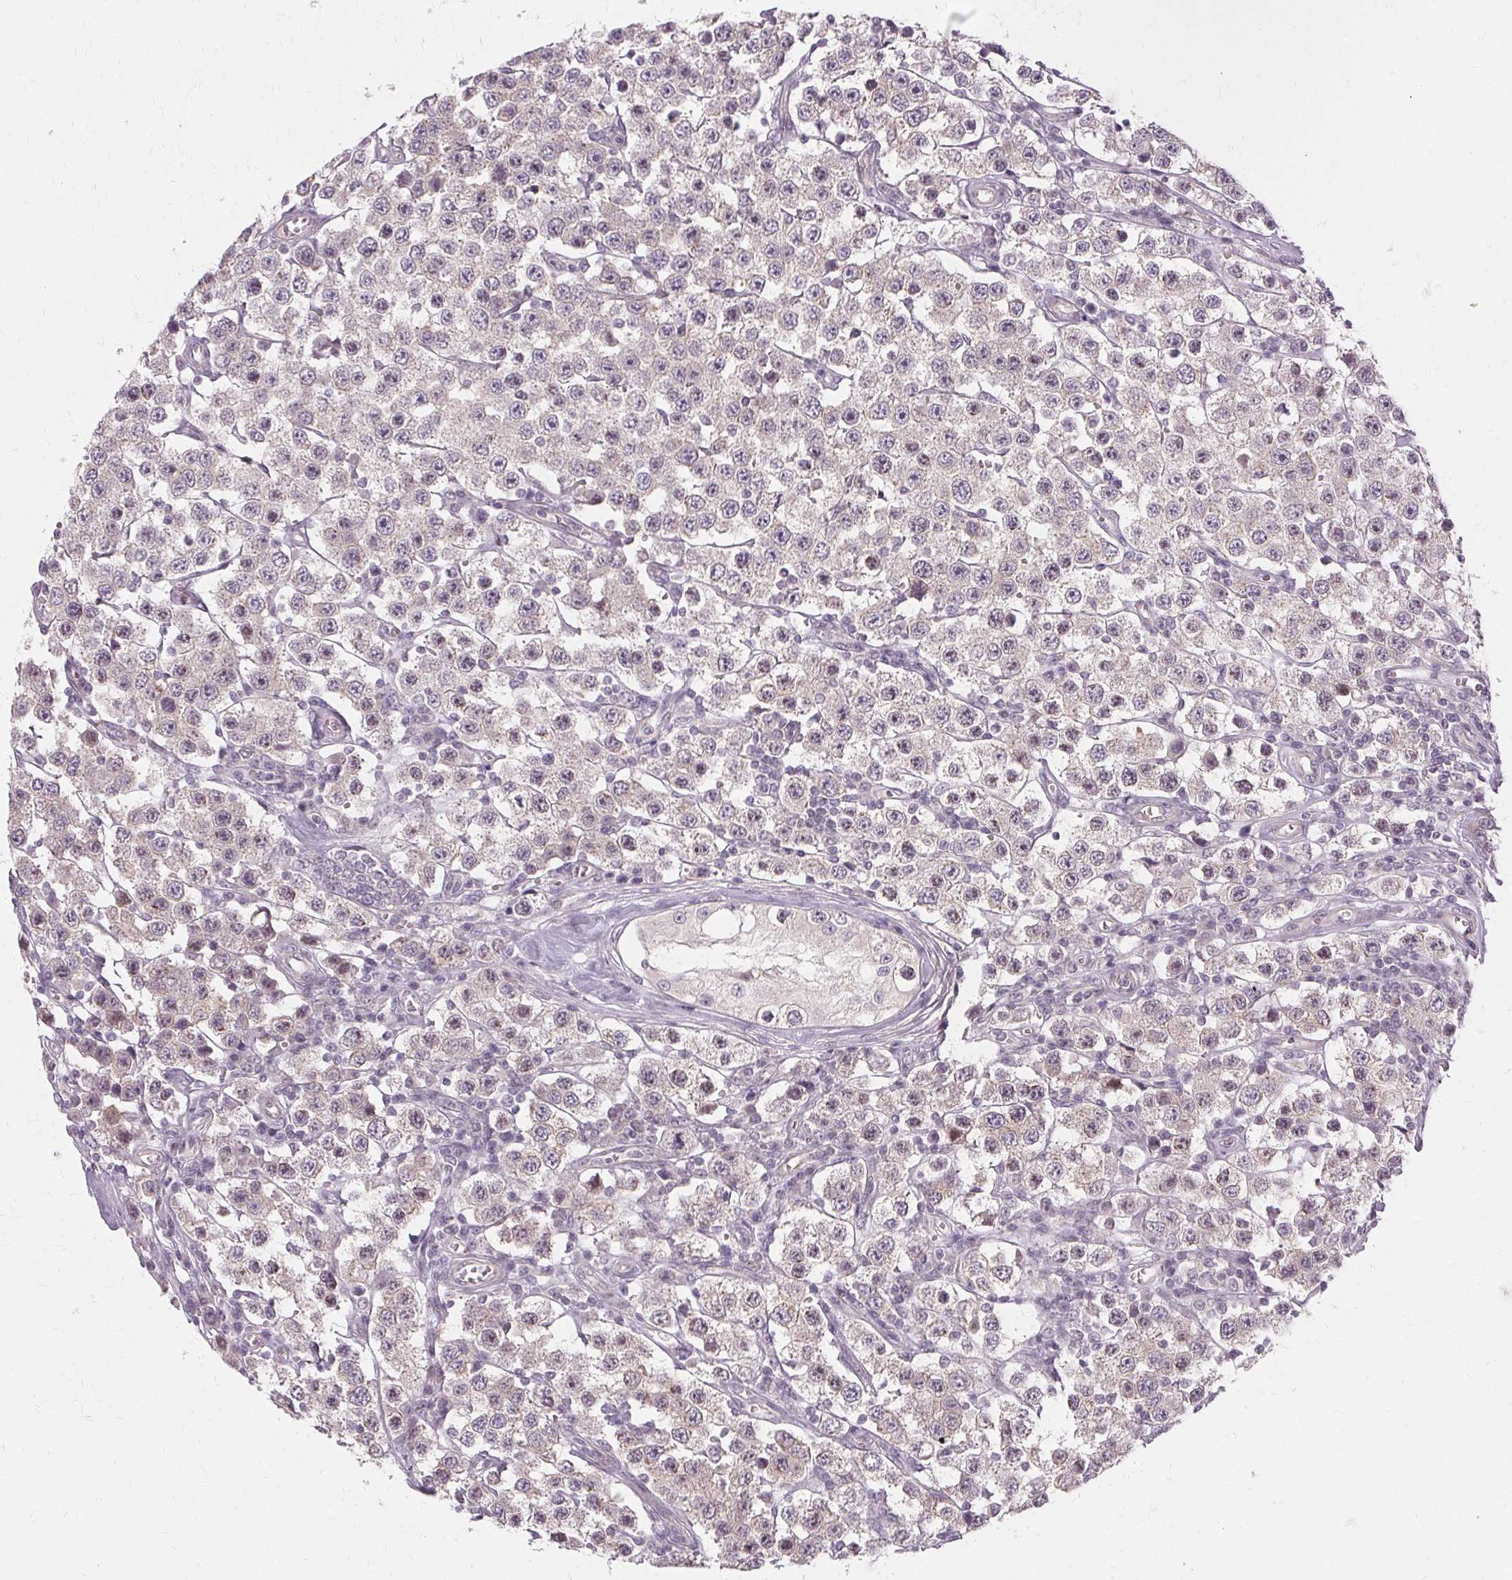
{"staining": {"intensity": "negative", "quantity": "none", "location": "none"}, "tissue": "testis cancer", "cell_type": "Tumor cells", "image_type": "cancer", "snomed": [{"axis": "morphology", "description": "Seminoma, NOS"}, {"axis": "topography", "description": "Testis"}], "caption": "Testis seminoma was stained to show a protein in brown. There is no significant expression in tumor cells.", "gene": "USP8", "patient": {"sex": "male", "age": 34}}